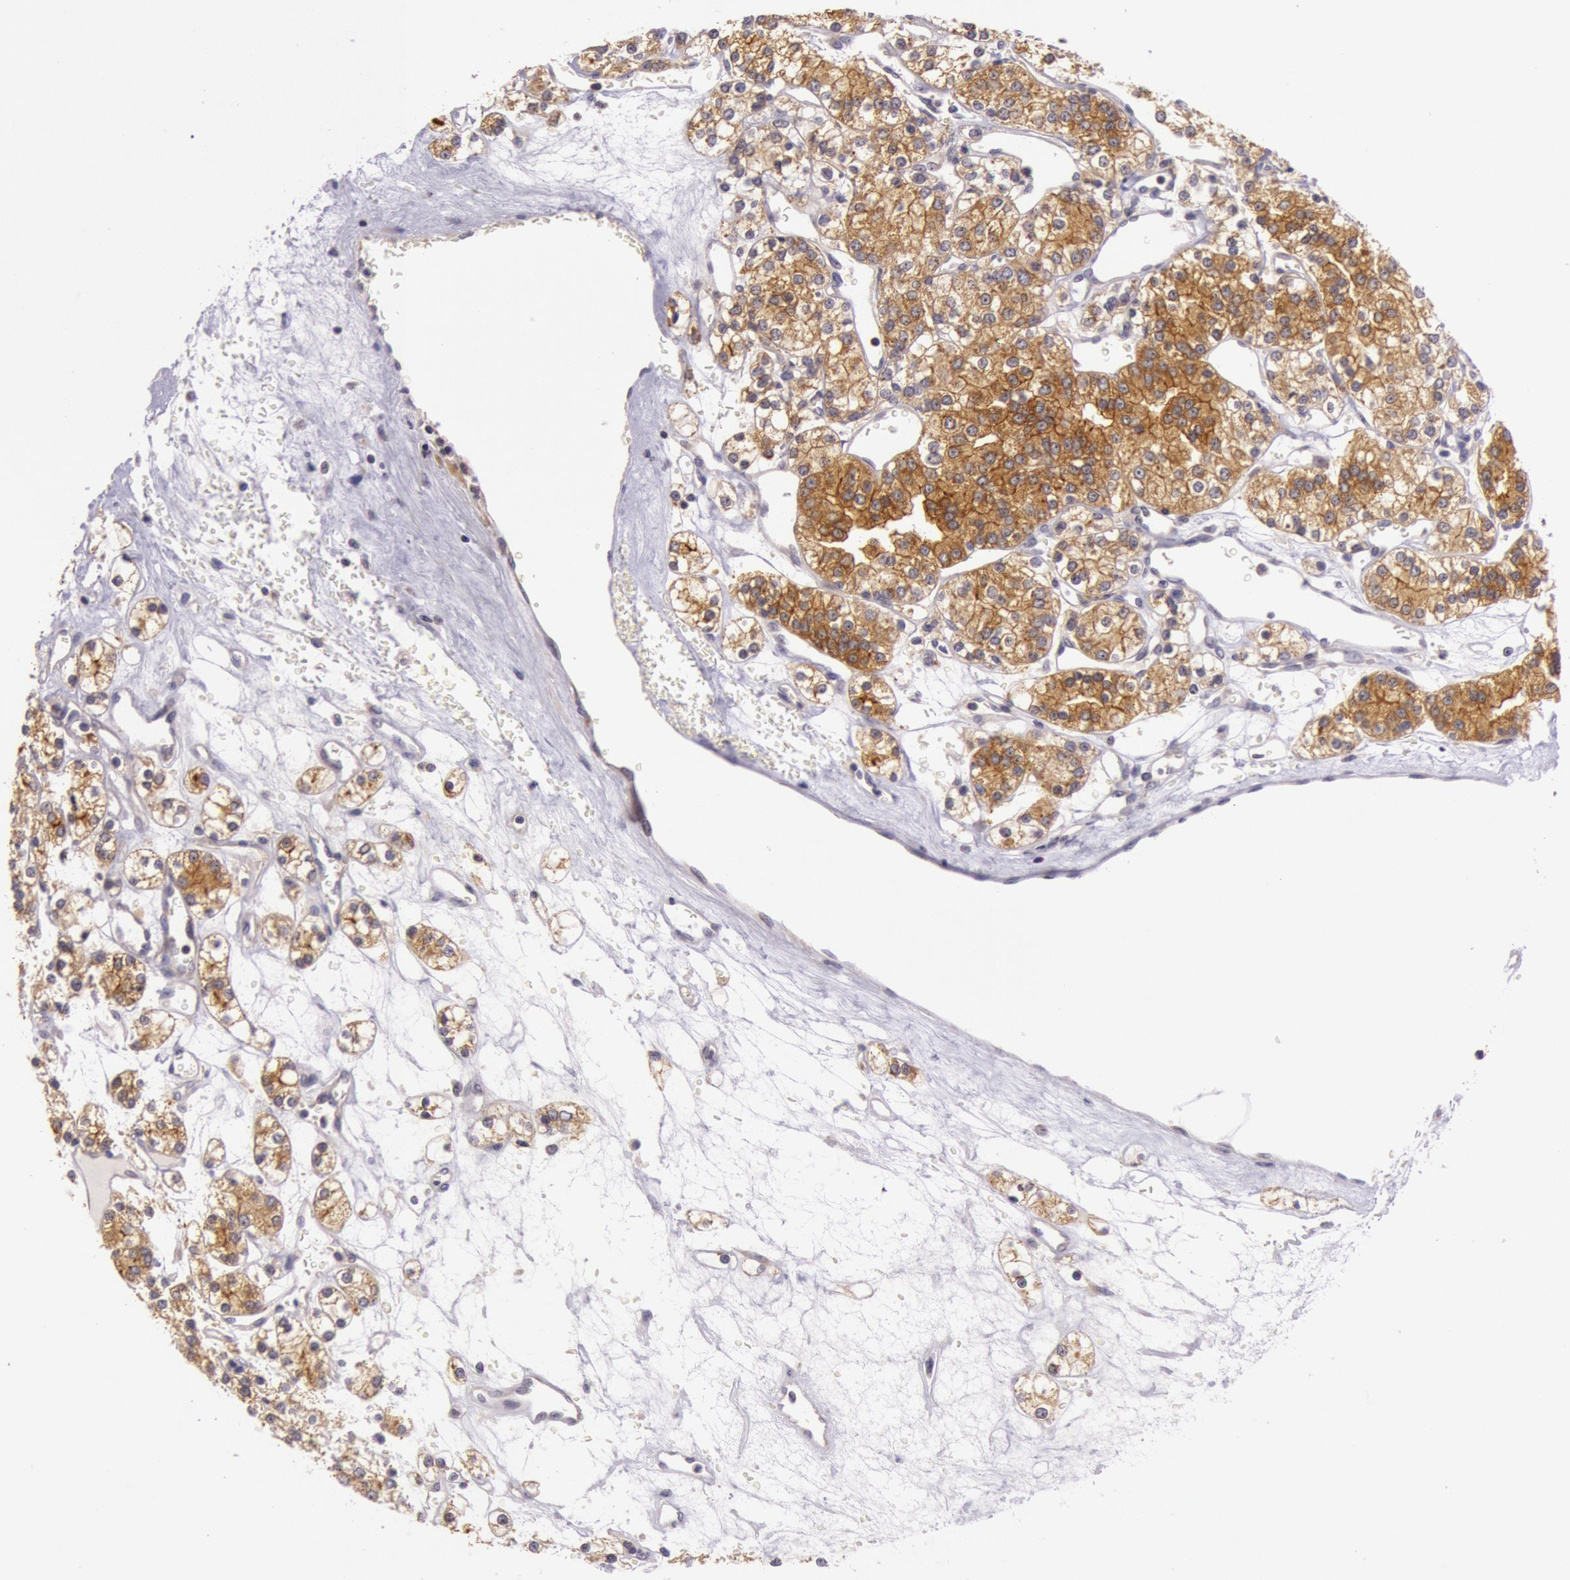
{"staining": {"intensity": "strong", "quantity": ">75%", "location": "cytoplasmic/membranous"}, "tissue": "renal cancer", "cell_type": "Tumor cells", "image_type": "cancer", "snomed": [{"axis": "morphology", "description": "Adenocarcinoma, NOS"}, {"axis": "topography", "description": "Kidney"}], "caption": "Immunohistochemical staining of human adenocarcinoma (renal) demonstrates high levels of strong cytoplasmic/membranous expression in approximately >75% of tumor cells.", "gene": "CDK16", "patient": {"sex": "female", "age": 62}}